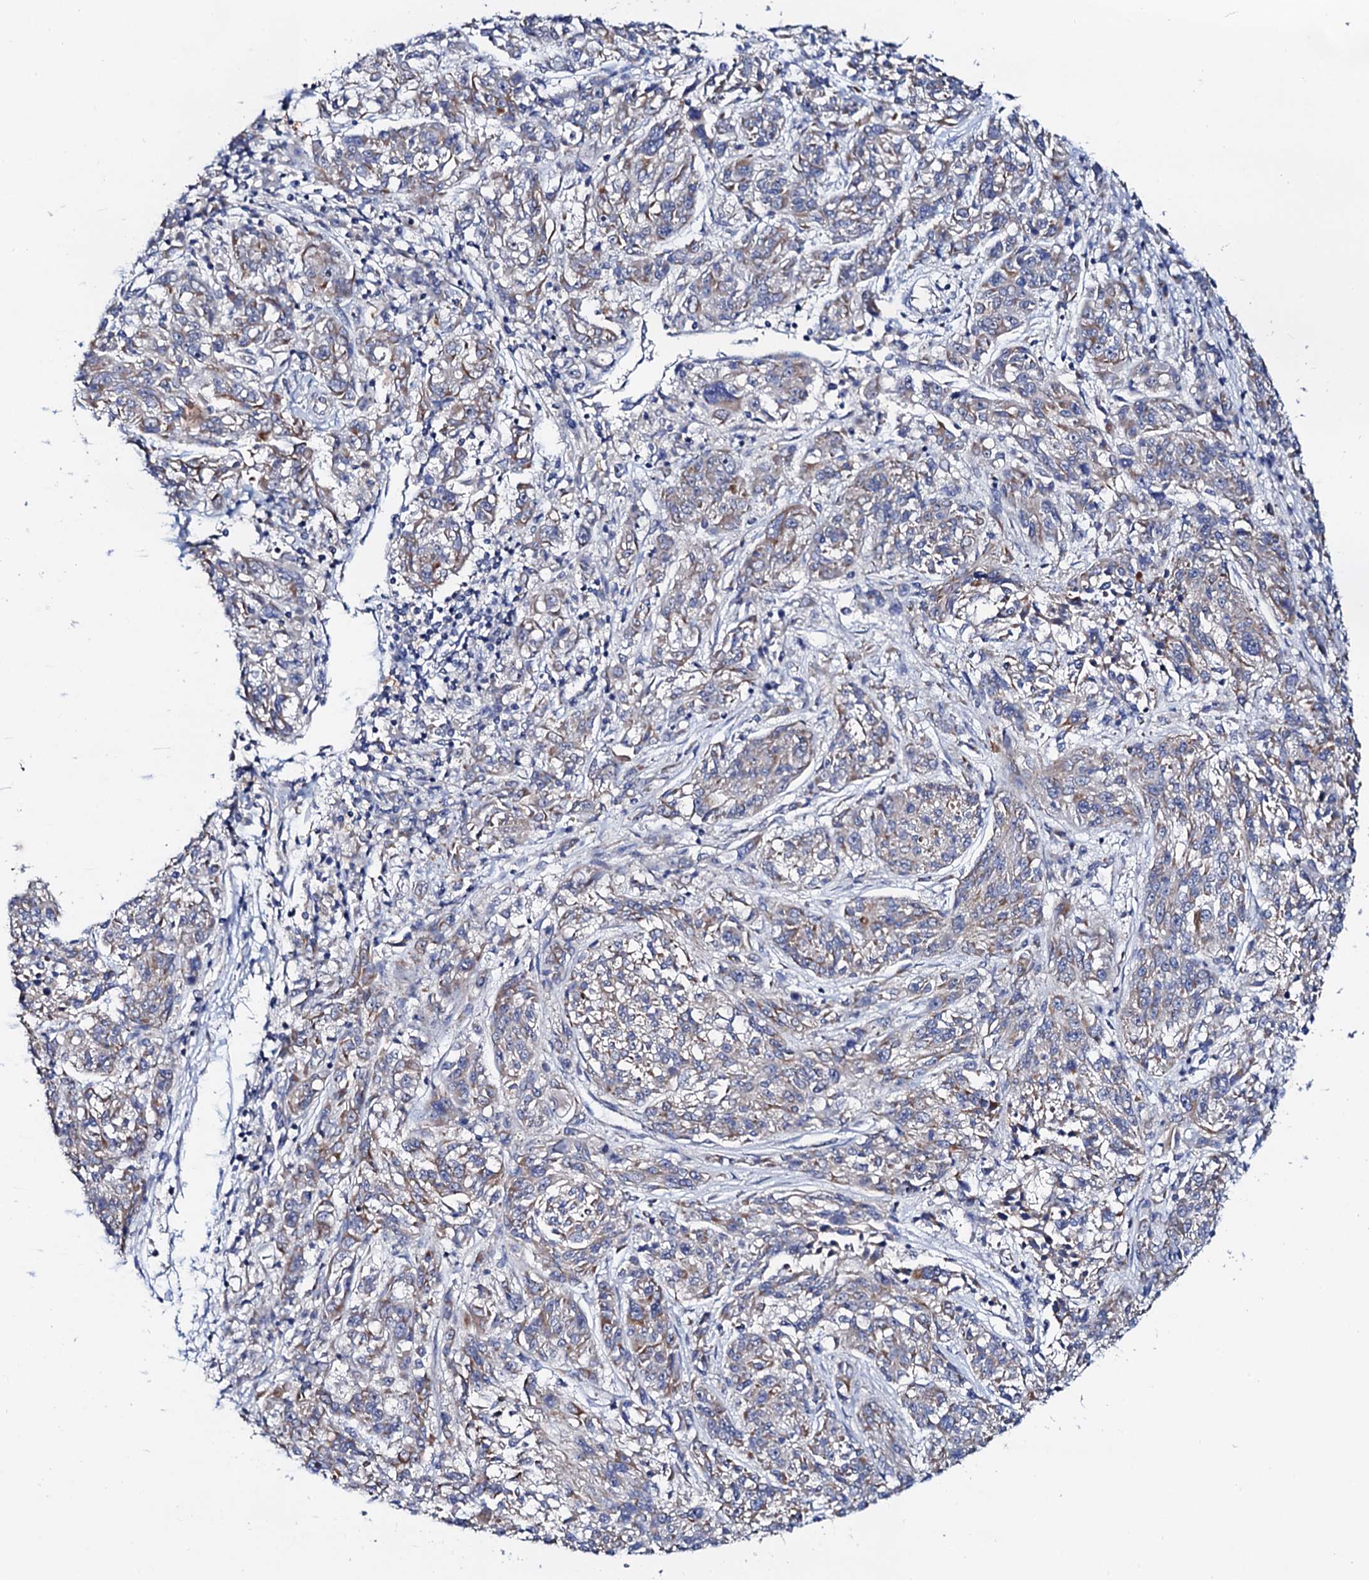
{"staining": {"intensity": "weak", "quantity": "<25%", "location": "cytoplasmic/membranous"}, "tissue": "melanoma", "cell_type": "Tumor cells", "image_type": "cancer", "snomed": [{"axis": "morphology", "description": "Malignant melanoma, NOS"}, {"axis": "topography", "description": "Skin"}], "caption": "Tumor cells show no significant expression in melanoma.", "gene": "MRPL48", "patient": {"sex": "male", "age": 53}}